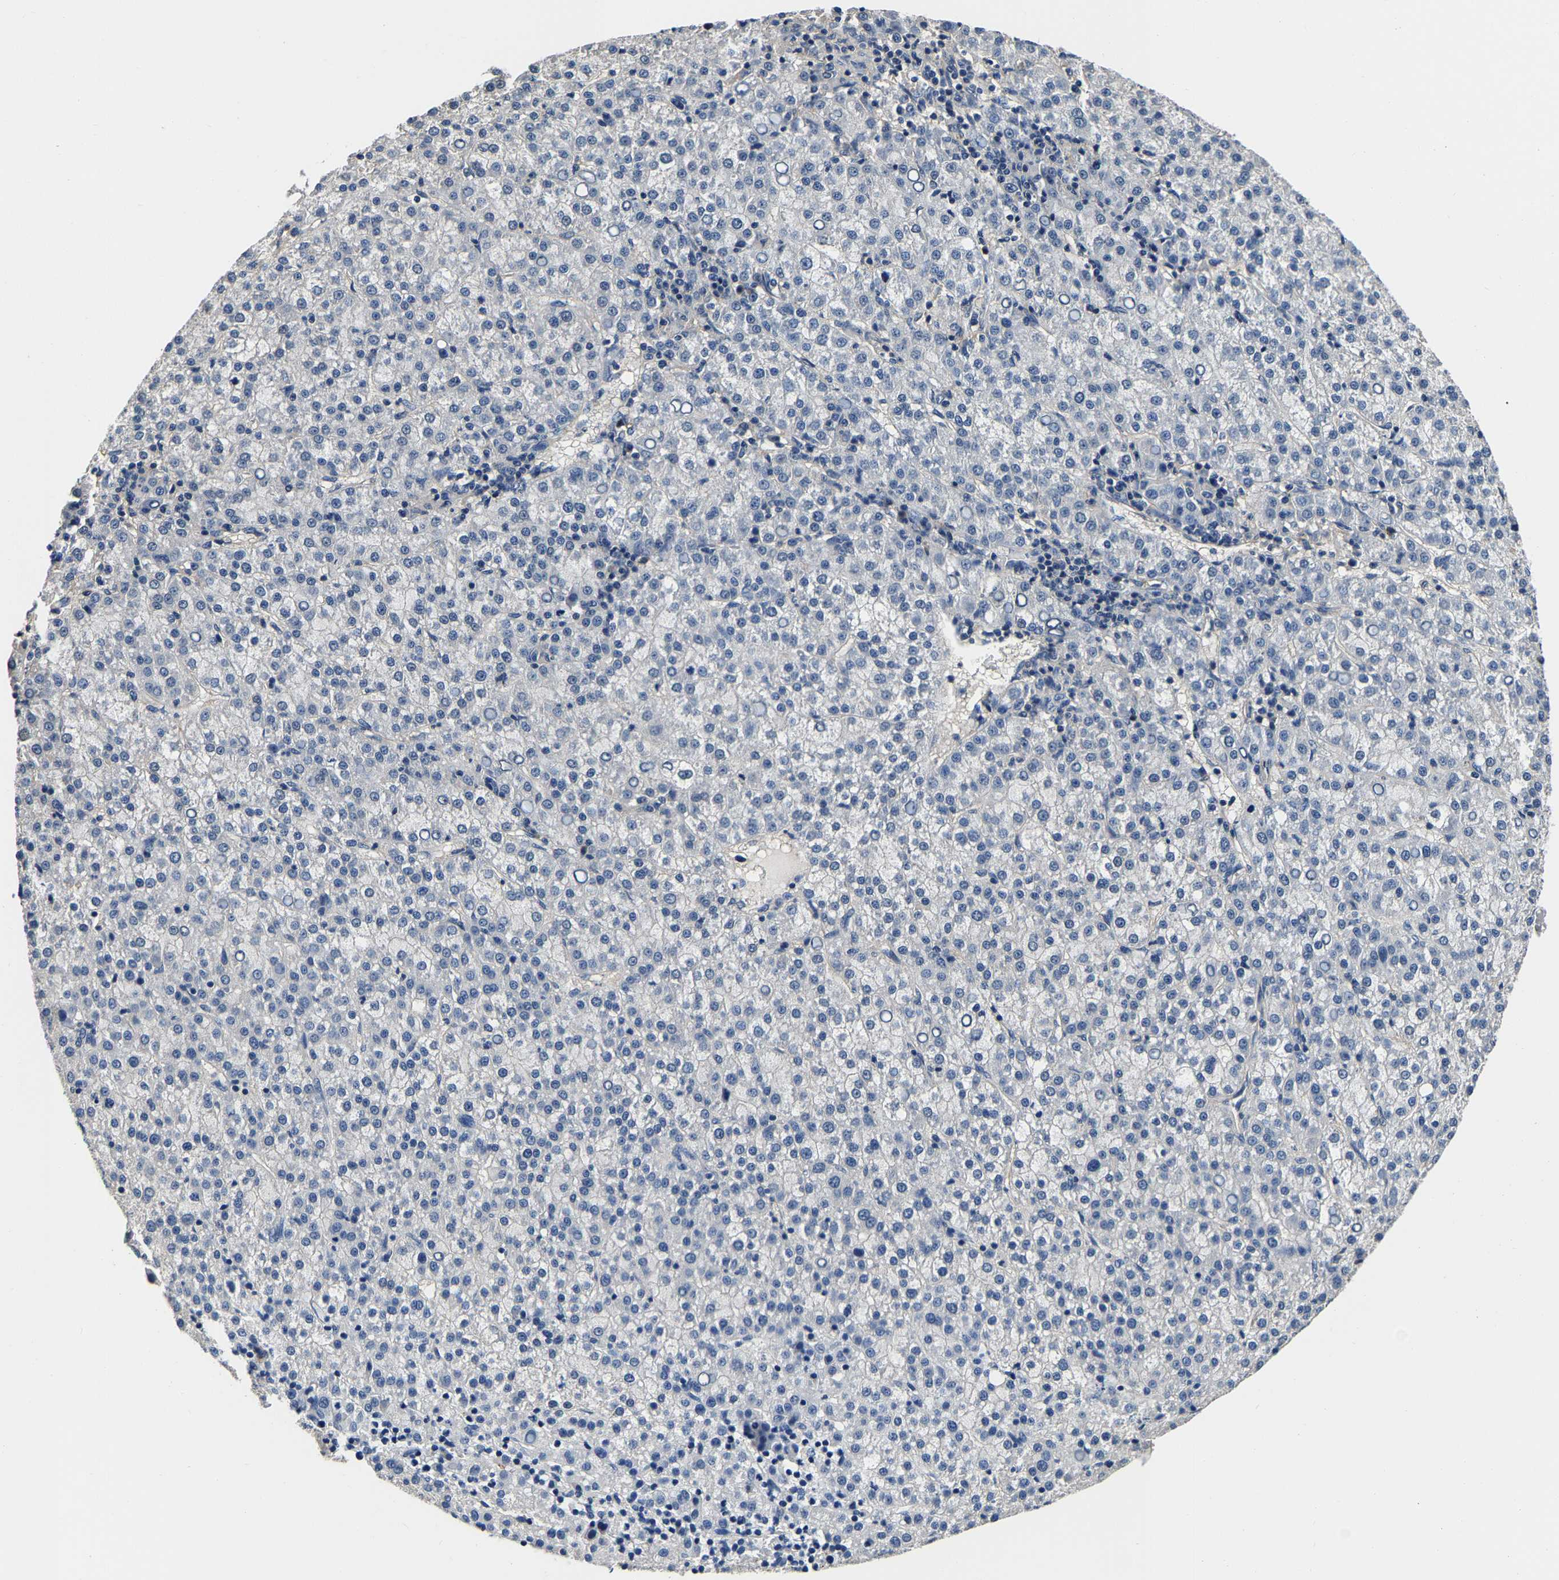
{"staining": {"intensity": "negative", "quantity": "none", "location": "none"}, "tissue": "liver cancer", "cell_type": "Tumor cells", "image_type": "cancer", "snomed": [{"axis": "morphology", "description": "Carcinoma, Hepatocellular, NOS"}, {"axis": "topography", "description": "Liver"}], "caption": "DAB (3,3'-diaminobenzidine) immunohistochemical staining of liver cancer demonstrates no significant positivity in tumor cells.", "gene": "SH3GLB1", "patient": {"sex": "female", "age": 58}}